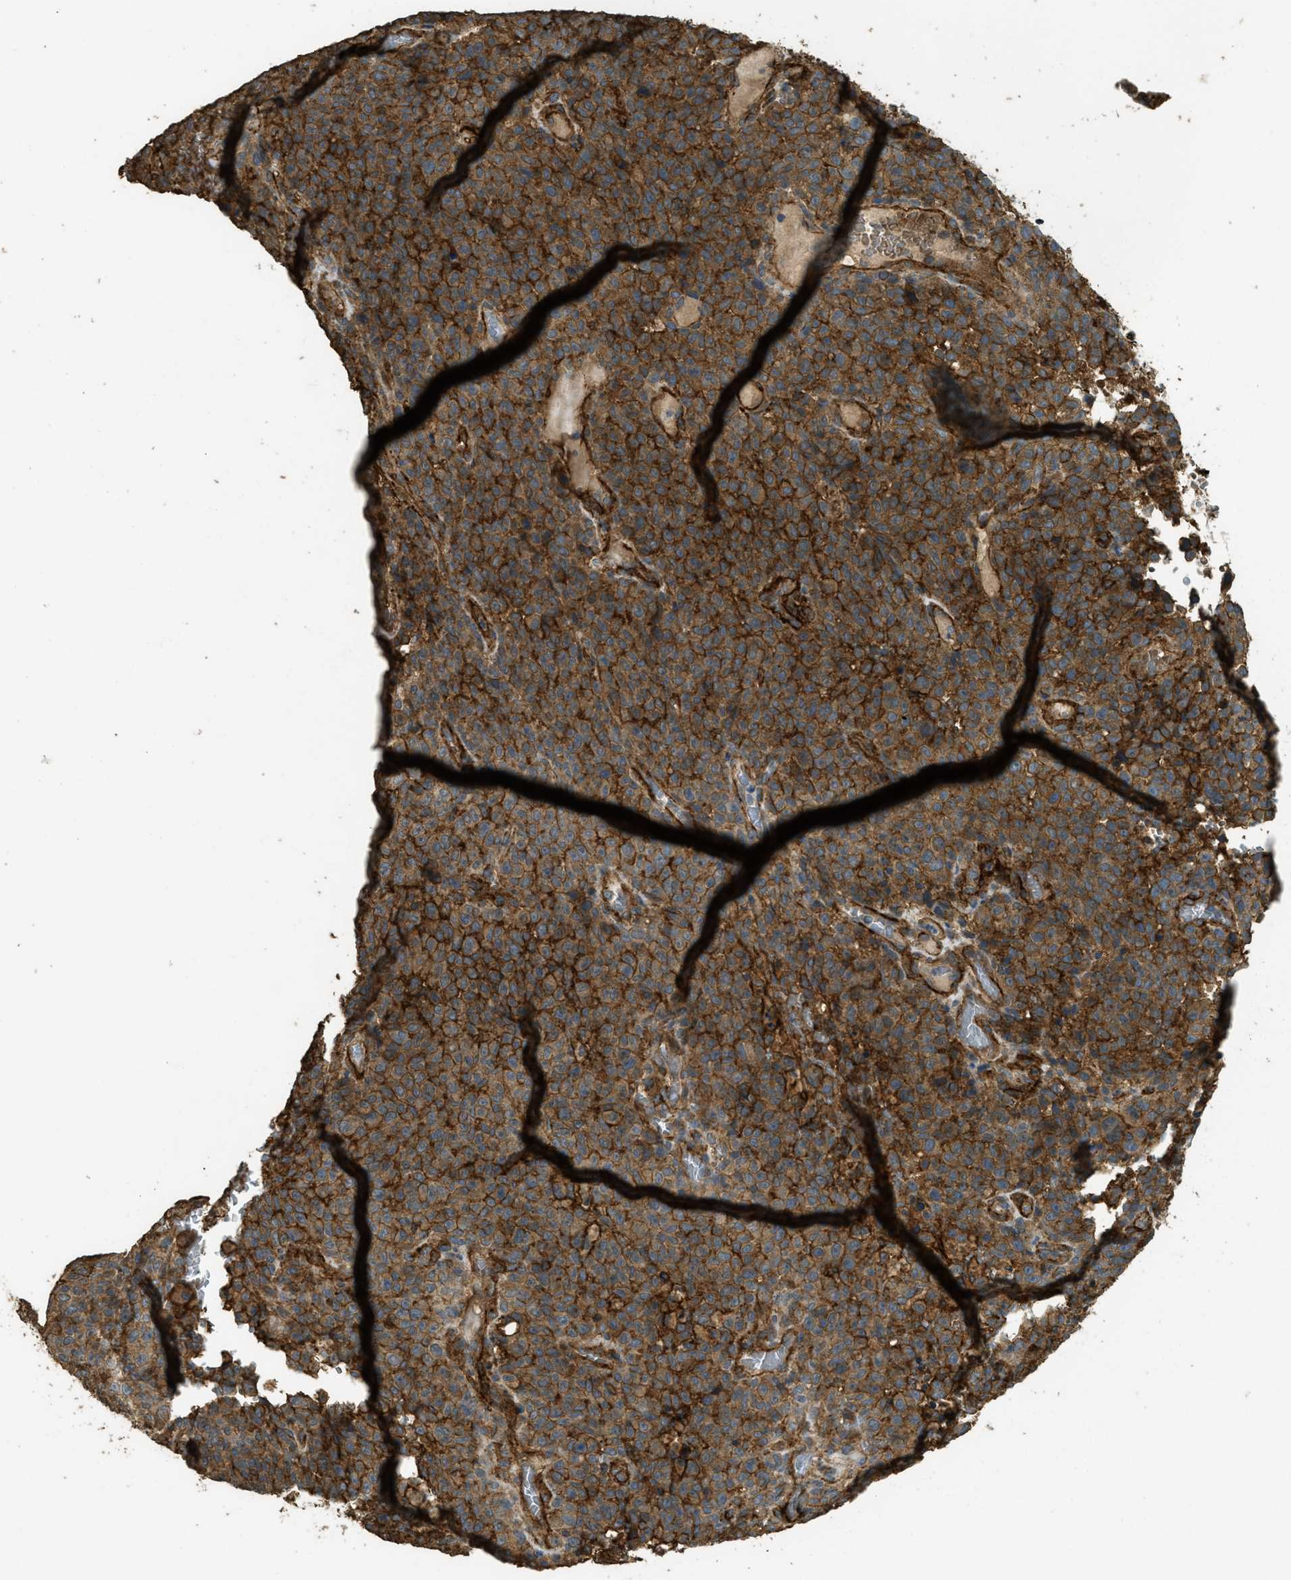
{"staining": {"intensity": "strong", "quantity": ">75%", "location": "cytoplasmic/membranous"}, "tissue": "melanoma", "cell_type": "Tumor cells", "image_type": "cancer", "snomed": [{"axis": "morphology", "description": "Malignant melanoma, NOS"}, {"axis": "topography", "description": "Skin"}], "caption": "This is a micrograph of IHC staining of melanoma, which shows strong positivity in the cytoplasmic/membranous of tumor cells.", "gene": "CD276", "patient": {"sex": "female", "age": 82}}